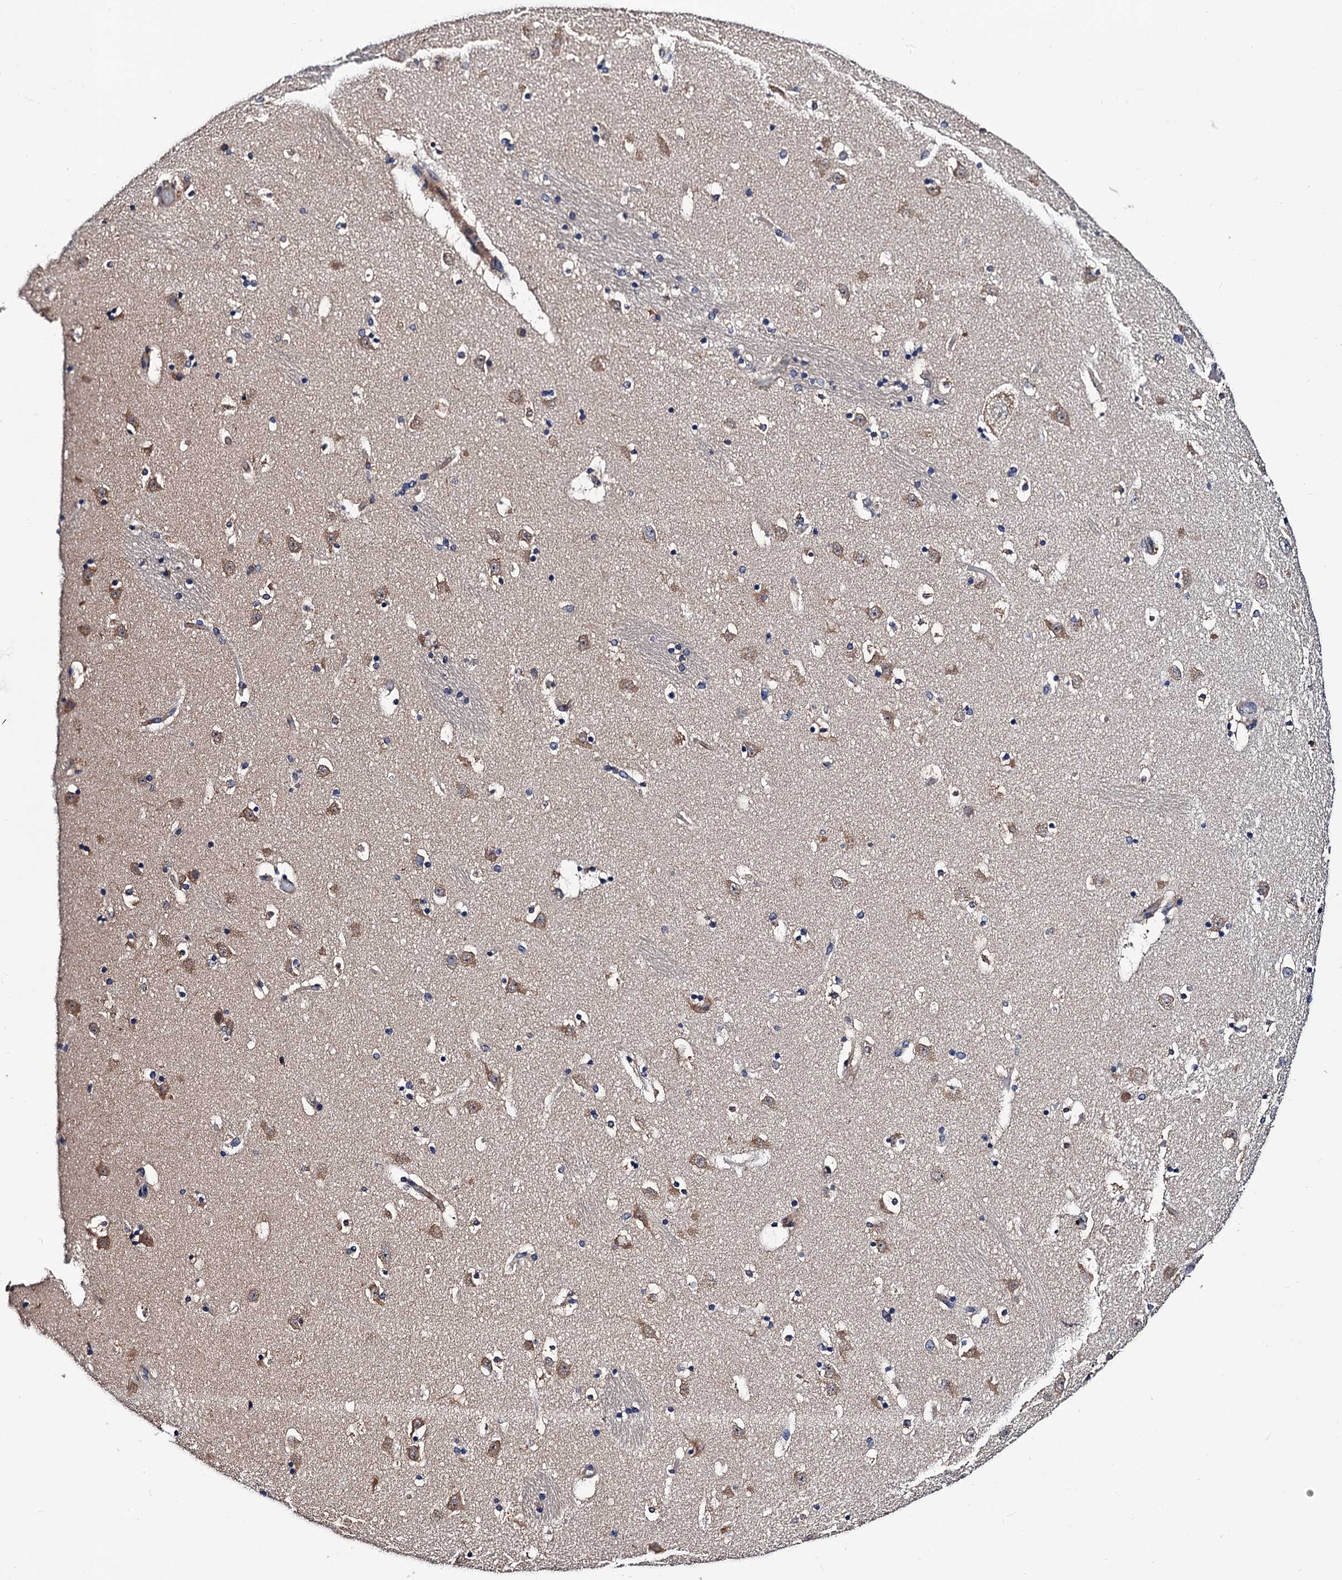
{"staining": {"intensity": "weak", "quantity": "<25%", "location": "cytoplasmic/membranous"}, "tissue": "caudate", "cell_type": "Glial cells", "image_type": "normal", "snomed": [{"axis": "morphology", "description": "Normal tissue, NOS"}, {"axis": "topography", "description": "Lateral ventricle wall"}], "caption": "High magnification brightfield microscopy of normal caudate stained with DAB (brown) and counterstained with hematoxylin (blue): glial cells show no significant expression. The staining is performed using DAB (3,3'-diaminobenzidine) brown chromogen with nuclei counter-stained in using hematoxylin.", "gene": "TRMT112", "patient": {"sex": "male", "age": 45}}